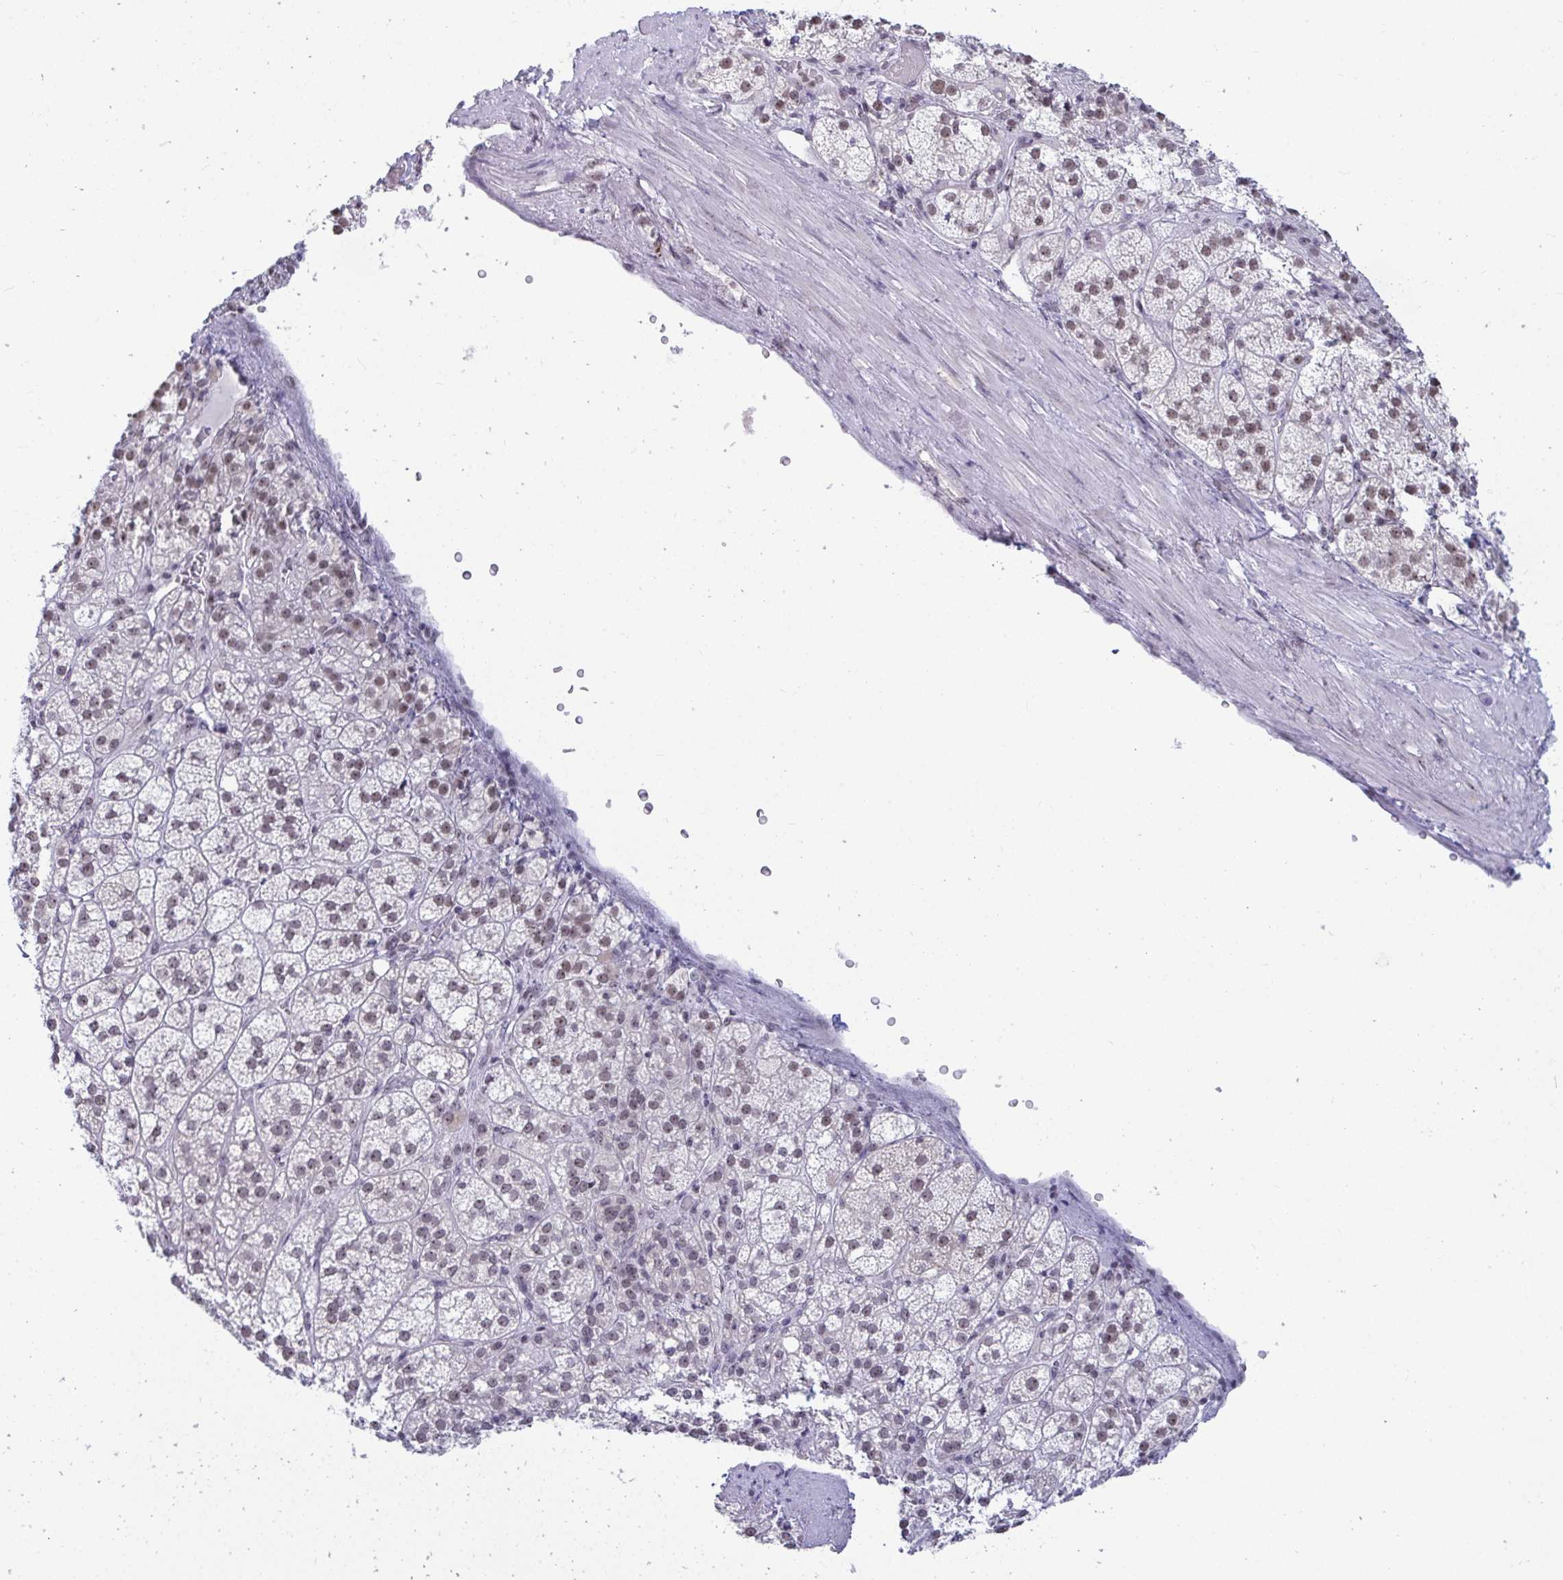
{"staining": {"intensity": "moderate", "quantity": ">75%", "location": "nuclear"}, "tissue": "adrenal gland", "cell_type": "Glandular cells", "image_type": "normal", "snomed": [{"axis": "morphology", "description": "Normal tissue, NOS"}, {"axis": "topography", "description": "Adrenal gland"}], "caption": "Immunohistochemistry (IHC) staining of benign adrenal gland, which shows medium levels of moderate nuclear expression in approximately >75% of glandular cells indicating moderate nuclear protein positivity. The staining was performed using DAB (brown) for protein detection and nuclei were counterstained in hematoxylin (blue).", "gene": "SUPT16H", "patient": {"sex": "female", "age": 60}}